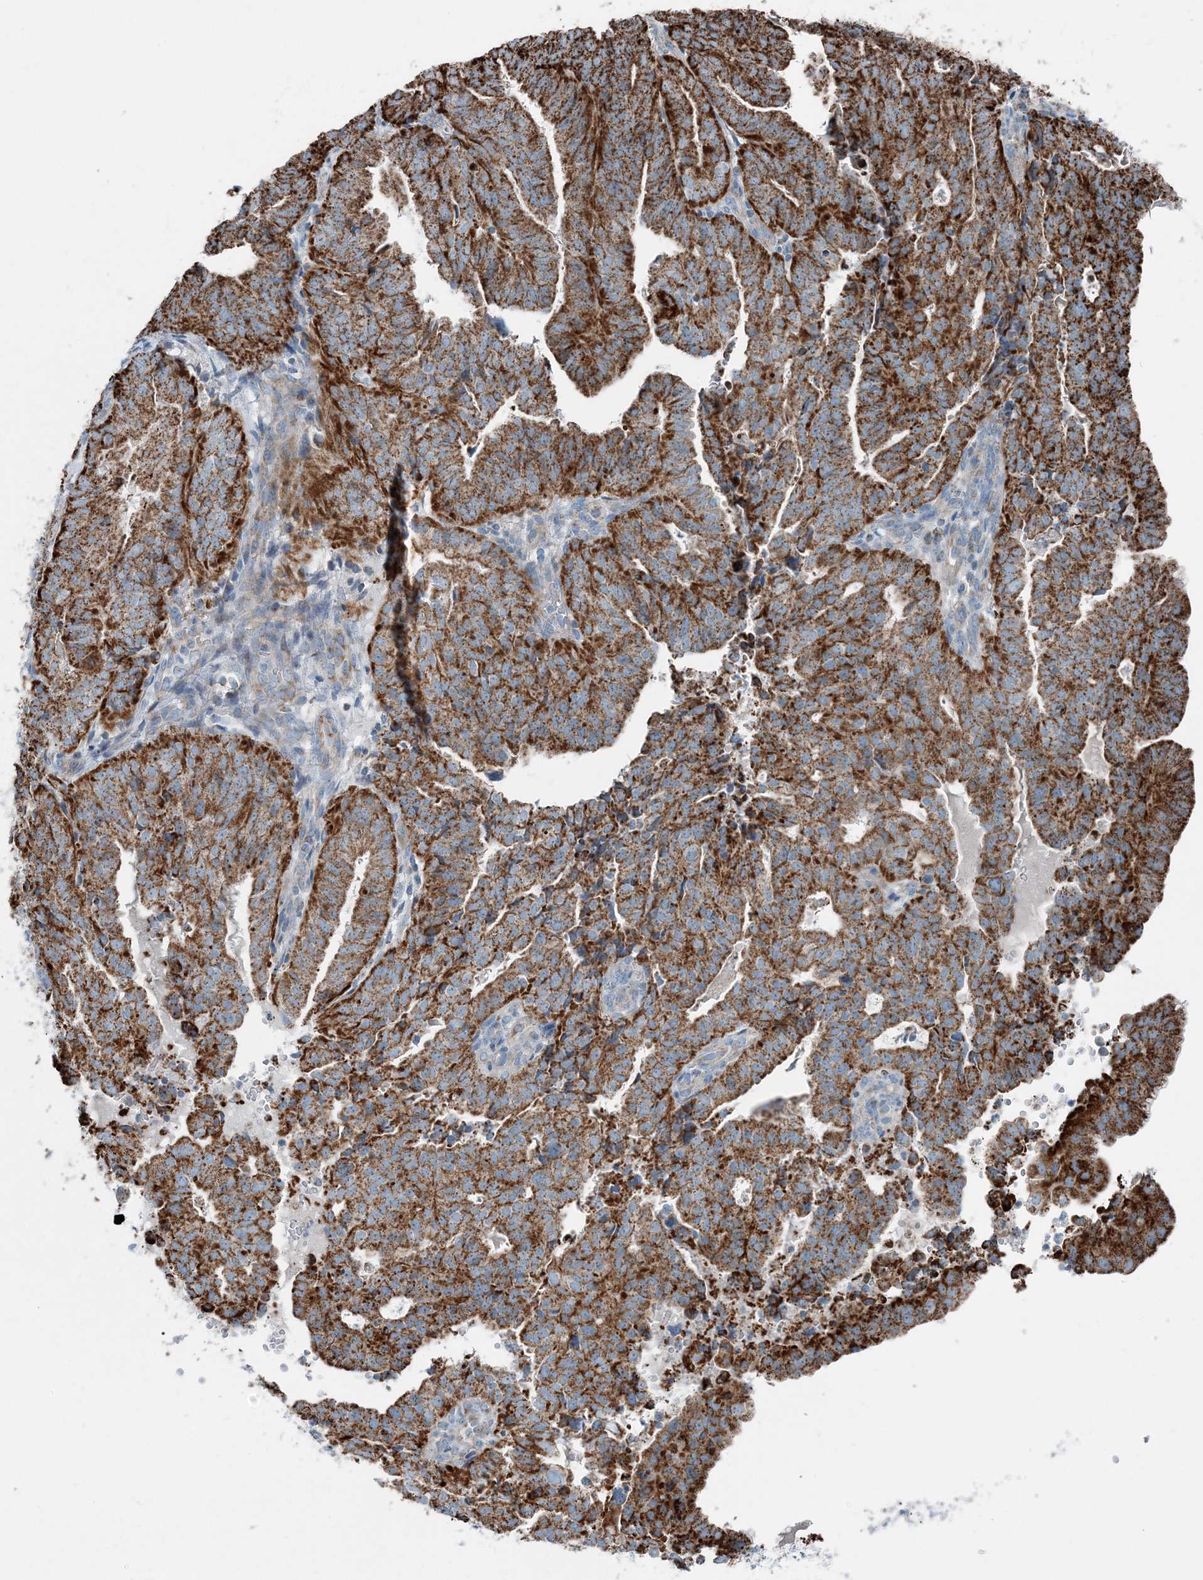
{"staining": {"intensity": "strong", "quantity": ">75%", "location": "cytoplasmic/membranous"}, "tissue": "endometrial cancer", "cell_type": "Tumor cells", "image_type": "cancer", "snomed": [{"axis": "morphology", "description": "Adenocarcinoma, NOS"}, {"axis": "topography", "description": "Uterus"}], "caption": "Endometrial adenocarcinoma stained with a brown dye reveals strong cytoplasmic/membranous positive expression in about >75% of tumor cells.", "gene": "INTU", "patient": {"sex": "female", "age": 77}}